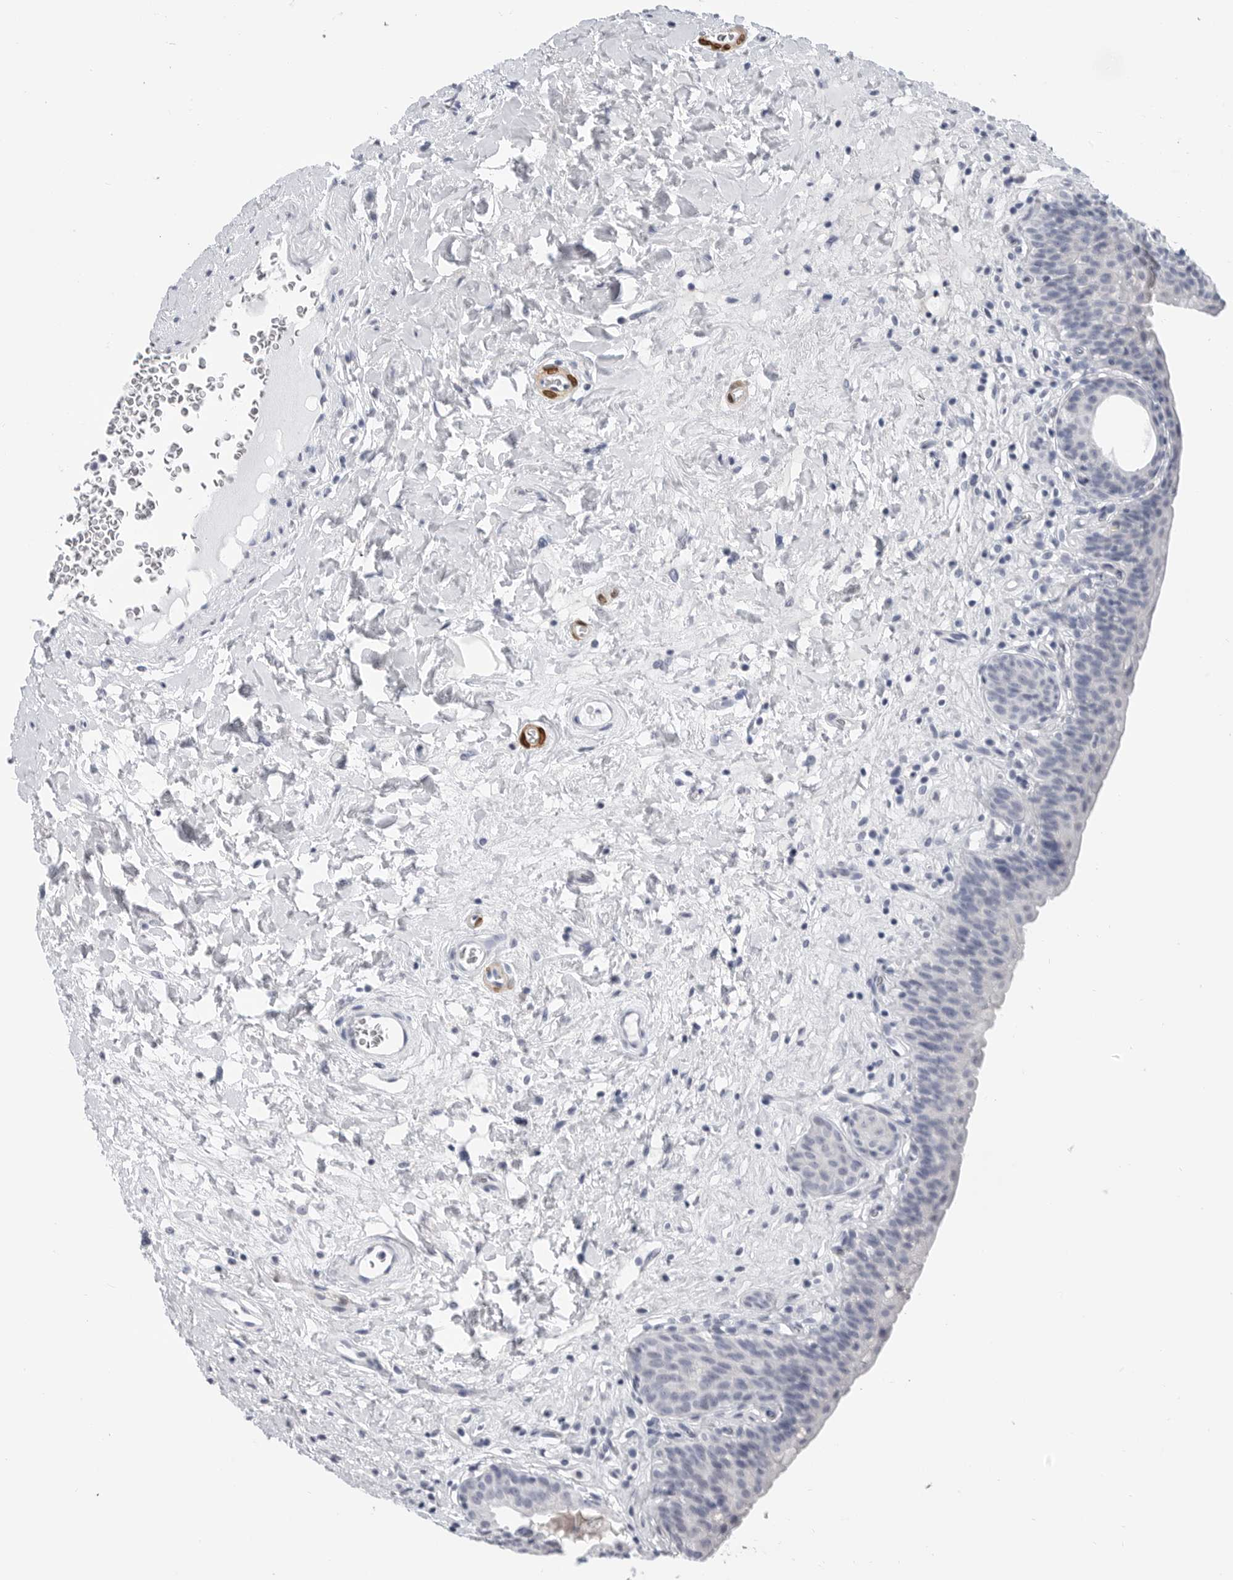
{"staining": {"intensity": "negative", "quantity": "none", "location": "none"}, "tissue": "urinary bladder", "cell_type": "Urothelial cells", "image_type": "normal", "snomed": [{"axis": "morphology", "description": "Normal tissue, NOS"}, {"axis": "topography", "description": "Urinary bladder"}], "caption": "The immunohistochemistry photomicrograph has no significant positivity in urothelial cells of urinary bladder.", "gene": "PLN", "patient": {"sex": "male", "age": 83}}